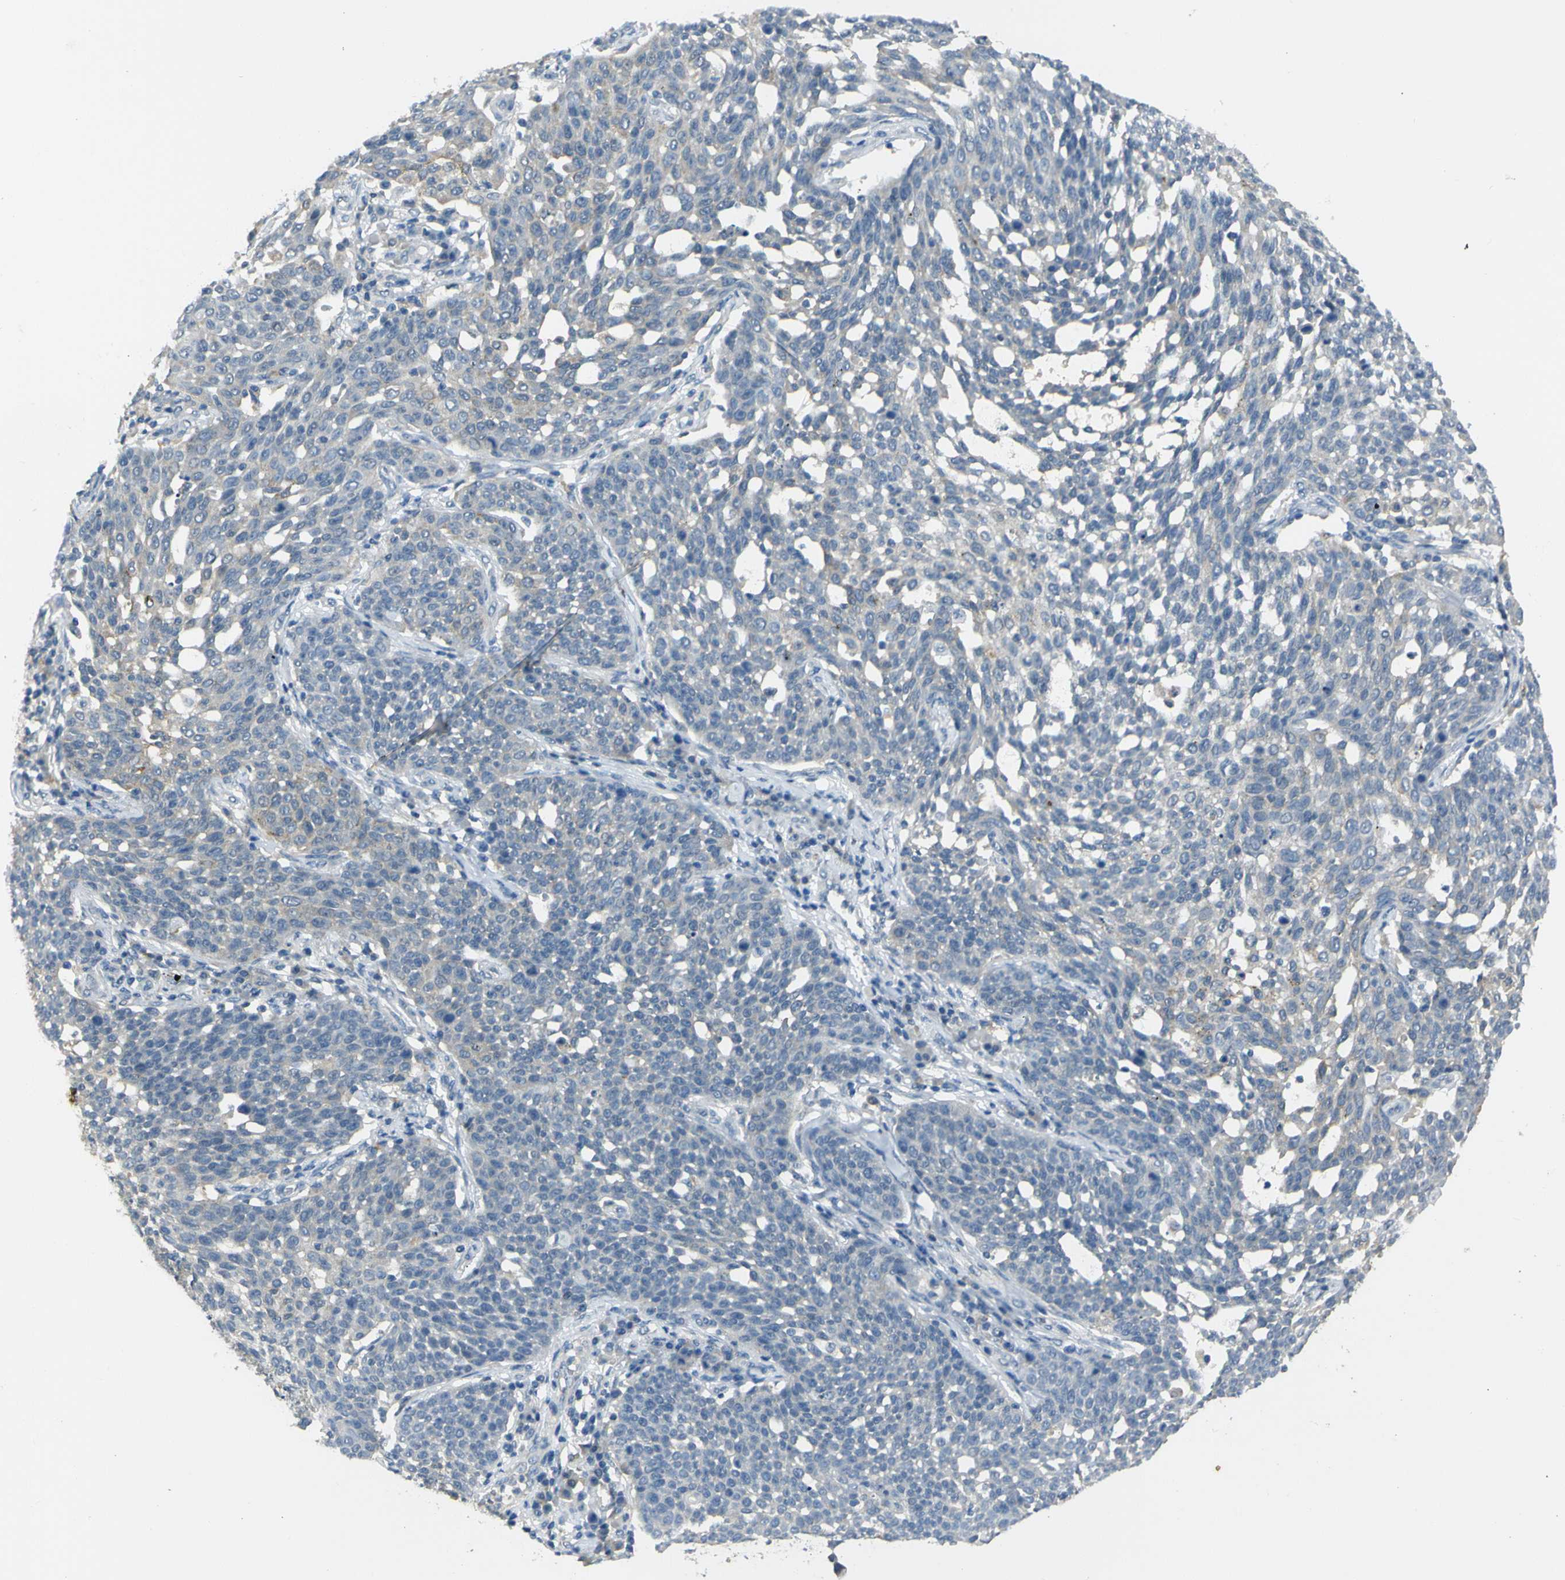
{"staining": {"intensity": "negative", "quantity": "none", "location": "none"}, "tissue": "cervical cancer", "cell_type": "Tumor cells", "image_type": "cancer", "snomed": [{"axis": "morphology", "description": "Squamous cell carcinoma, NOS"}, {"axis": "topography", "description": "Cervix"}], "caption": "Squamous cell carcinoma (cervical) was stained to show a protein in brown. There is no significant staining in tumor cells.", "gene": "C6orf89", "patient": {"sex": "female", "age": 34}}